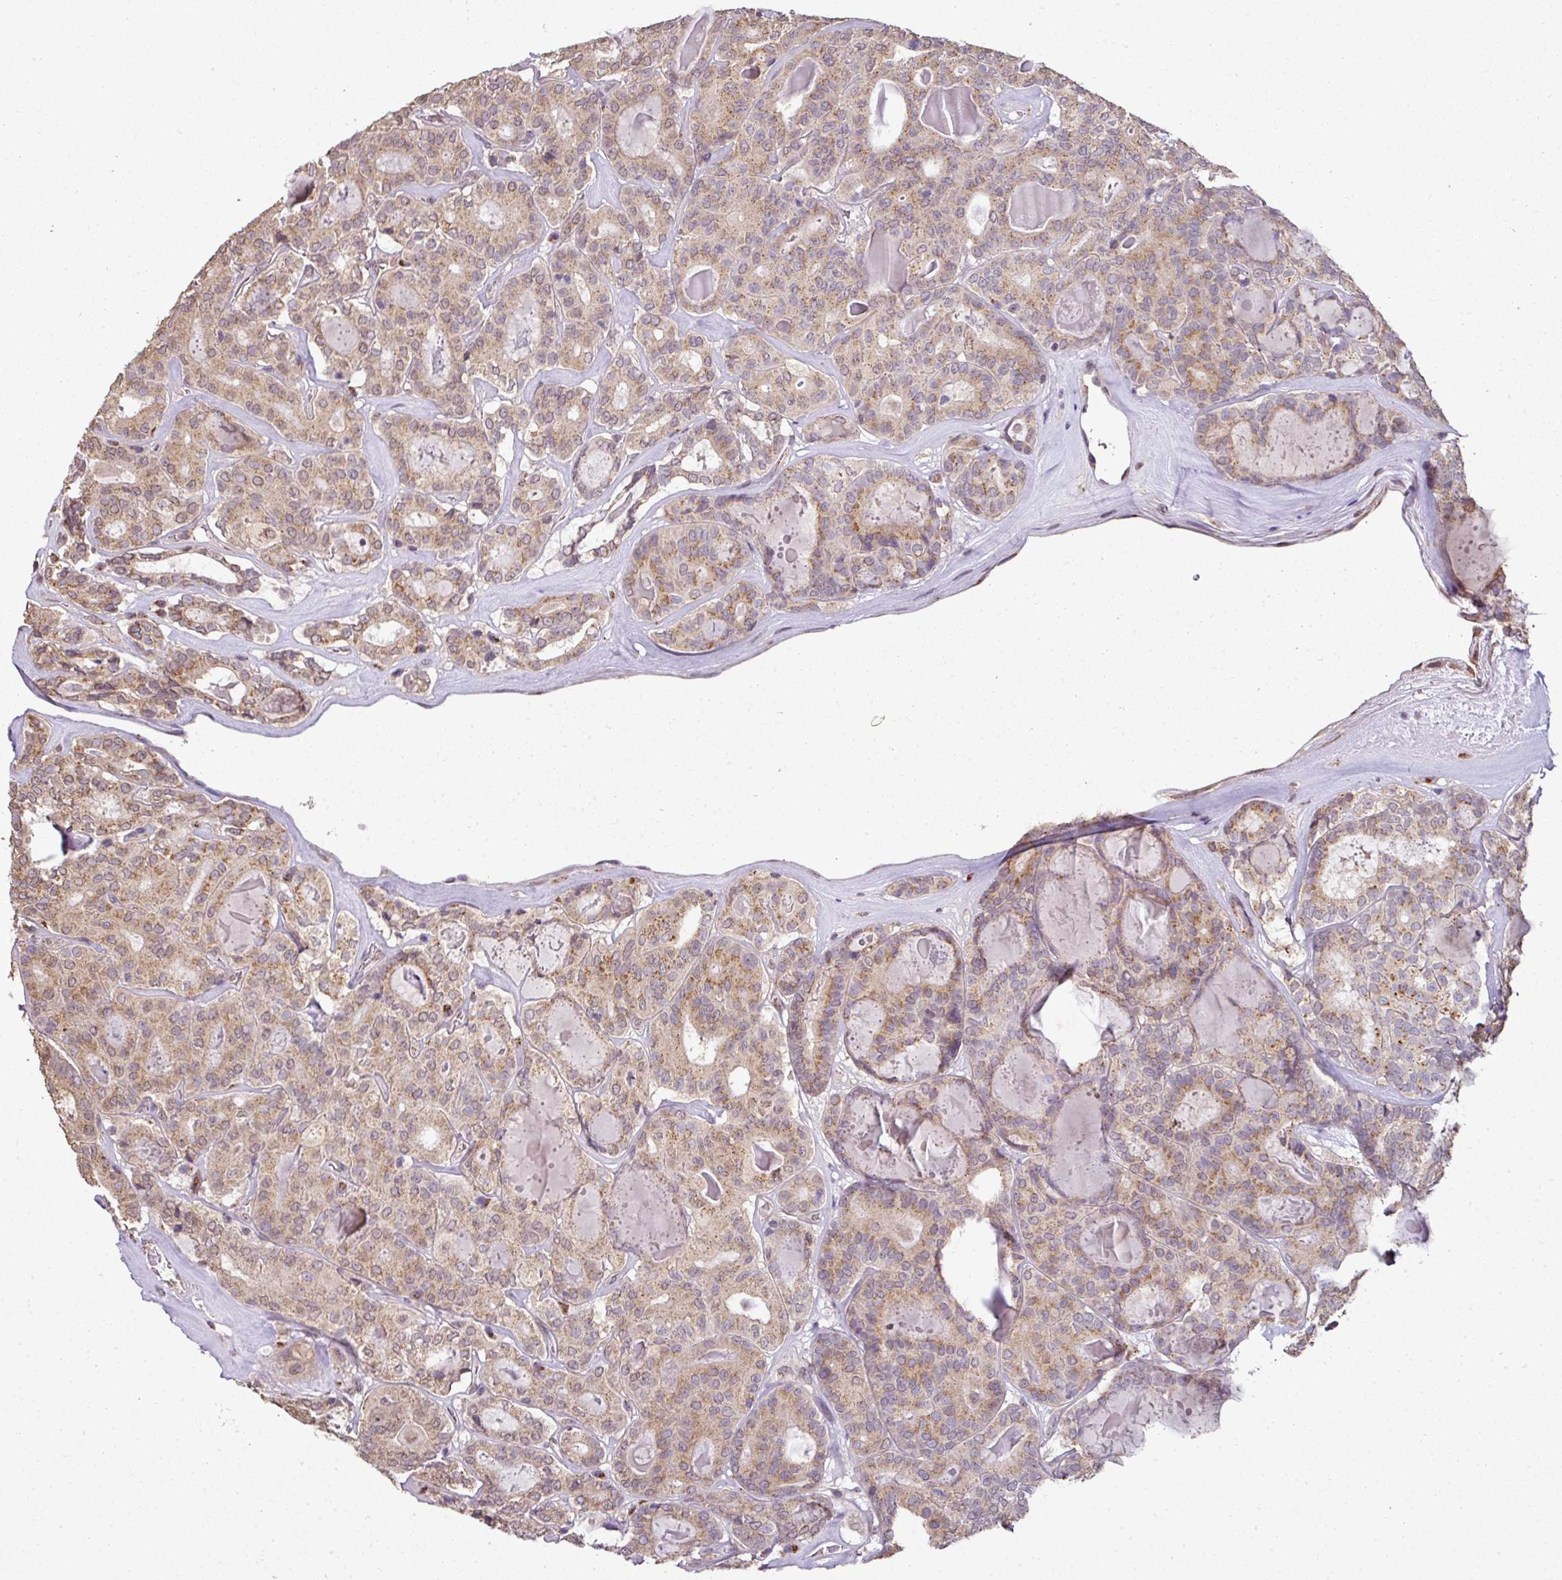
{"staining": {"intensity": "moderate", "quantity": ">75%", "location": "nuclear"}, "tissue": "thyroid cancer", "cell_type": "Tumor cells", "image_type": "cancer", "snomed": [{"axis": "morphology", "description": "Papillary adenocarcinoma, NOS"}, {"axis": "topography", "description": "Thyroid gland"}], "caption": "Moderate nuclear protein positivity is identified in approximately >75% of tumor cells in papillary adenocarcinoma (thyroid).", "gene": "JPH2", "patient": {"sex": "female", "age": 72}}